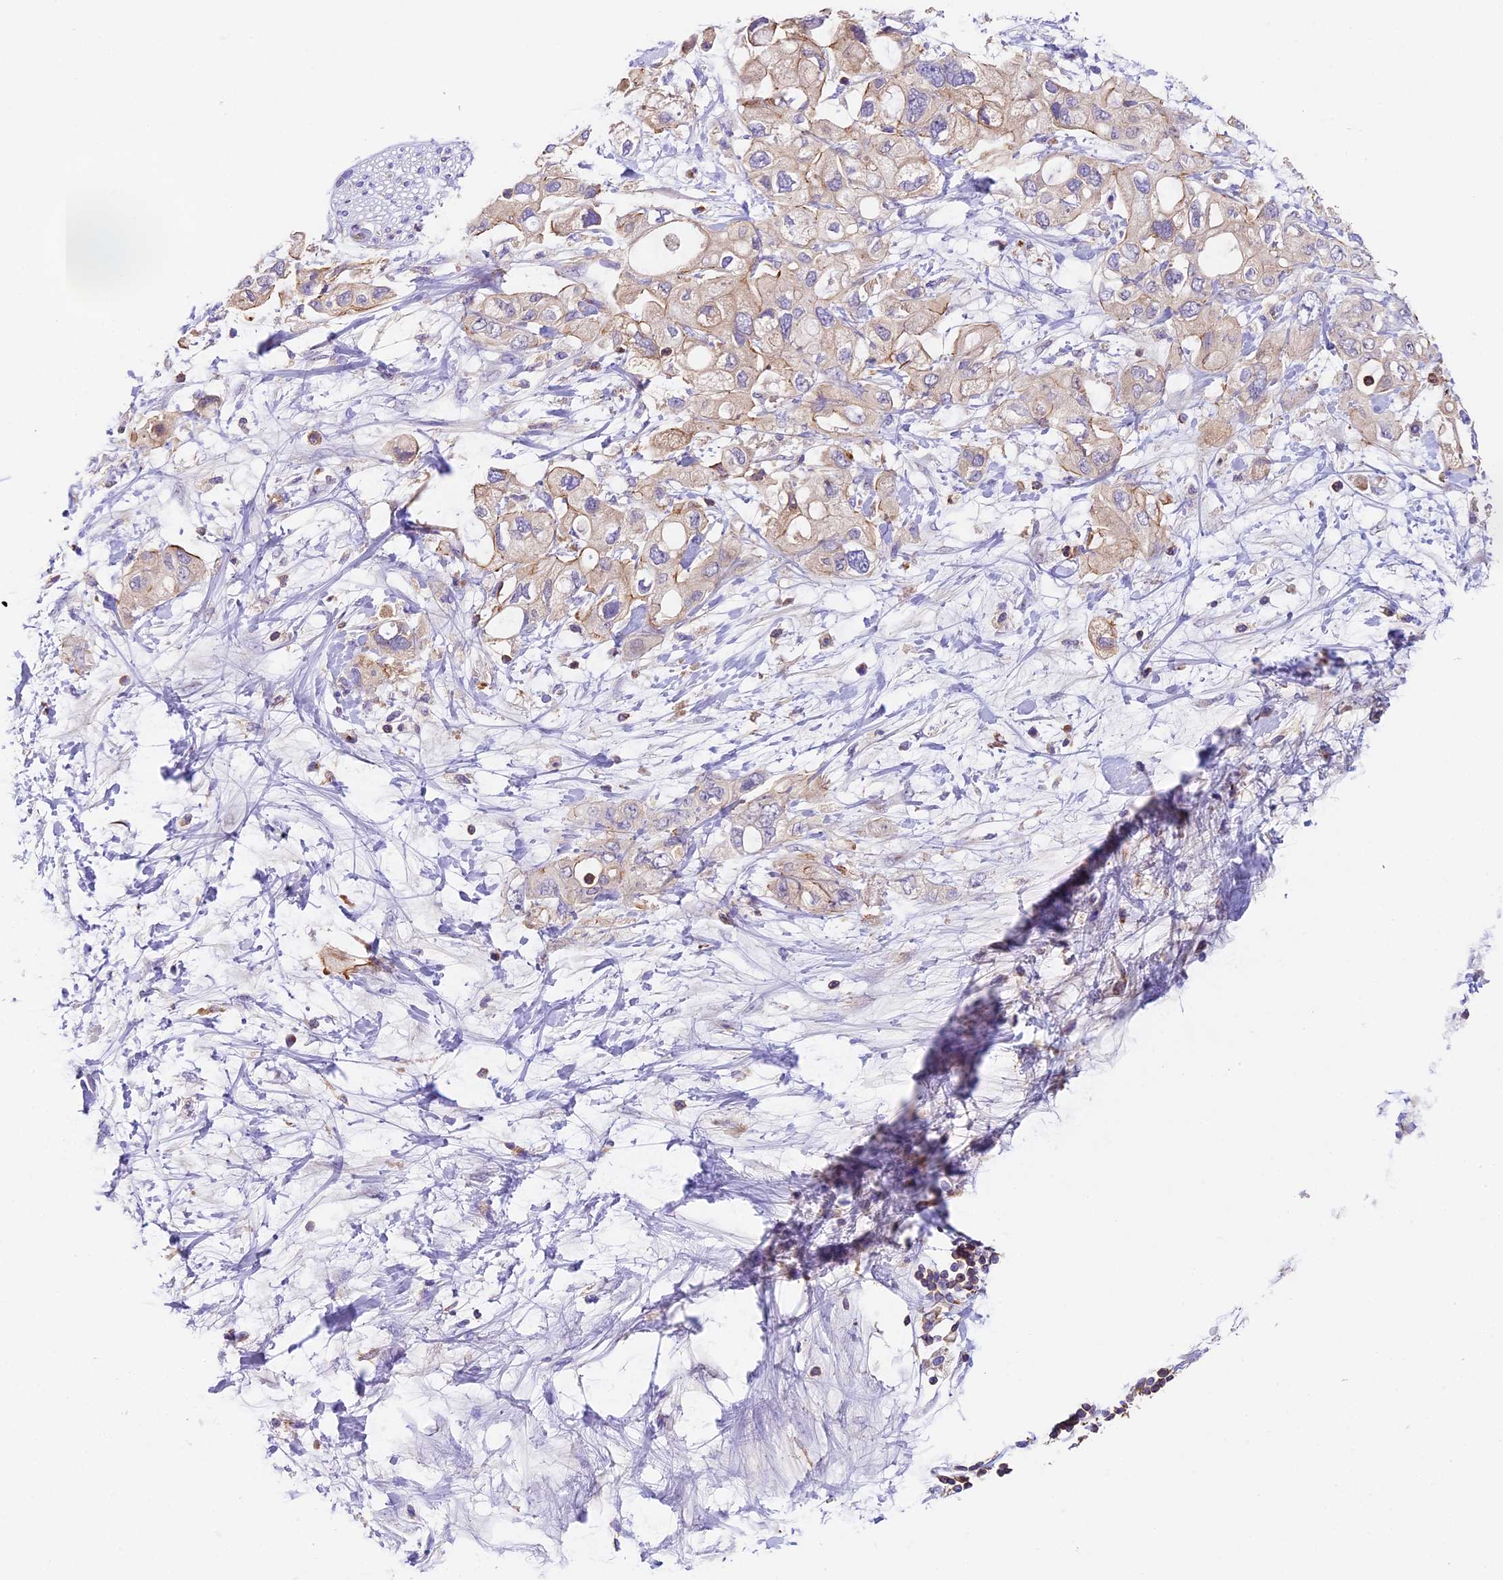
{"staining": {"intensity": "weak", "quantity": "<25%", "location": "cytoplasmic/membranous"}, "tissue": "pancreatic cancer", "cell_type": "Tumor cells", "image_type": "cancer", "snomed": [{"axis": "morphology", "description": "Adenocarcinoma, NOS"}, {"axis": "topography", "description": "Pancreas"}], "caption": "High power microscopy image of an immunohistochemistry (IHC) image of pancreatic cancer (adenocarcinoma), revealing no significant staining in tumor cells.", "gene": "TBC1D1", "patient": {"sex": "female", "age": 56}}